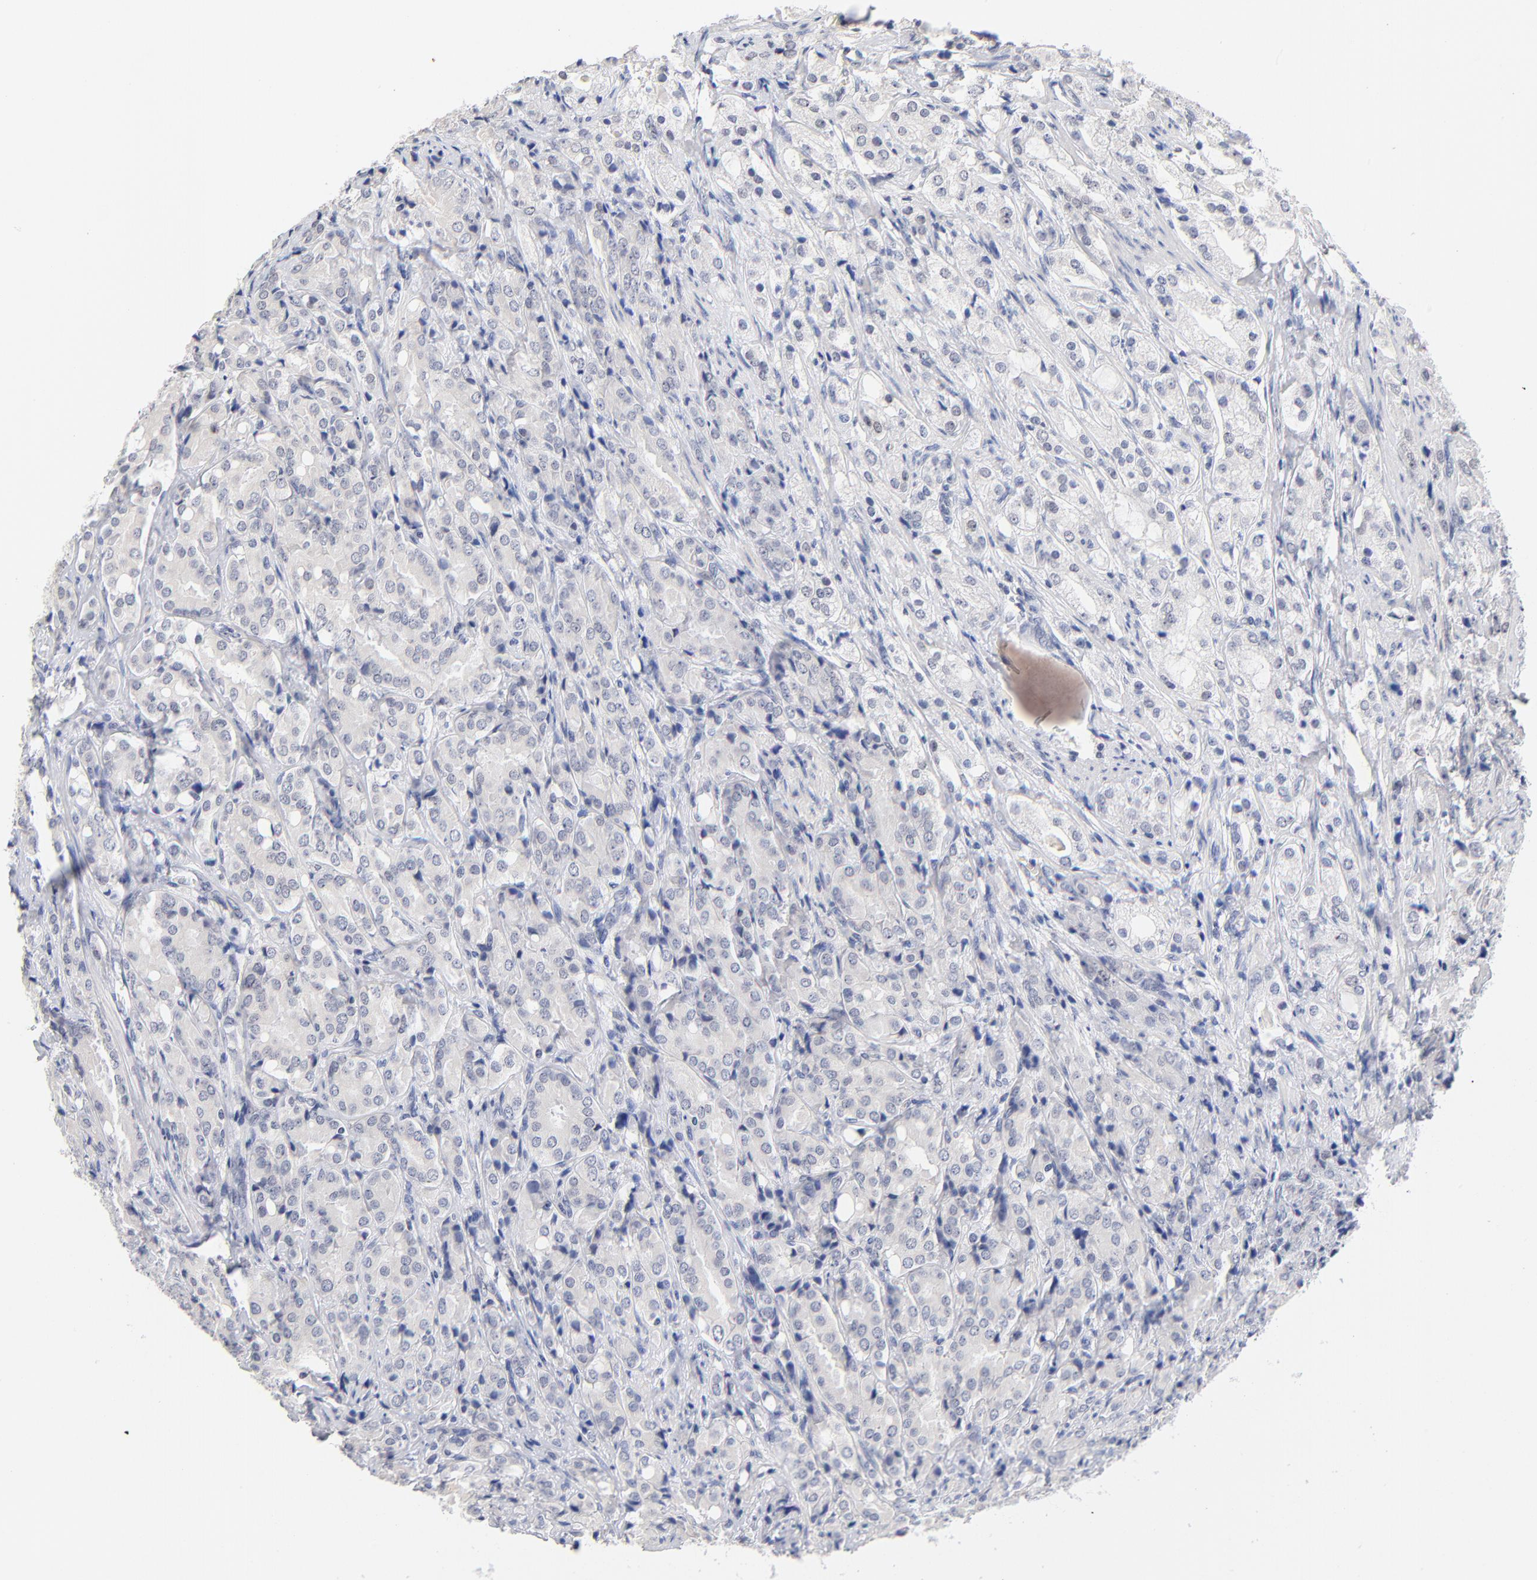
{"staining": {"intensity": "negative", "quantity": "none", "location": "none"}, "tissue": "prostate cancer", "cell_type": "Tumor cells", "image_type": "cancer", "snomed": [{"axis": "morphology", "description": "Adenocarcinoma, High grade"}, {"axis": "topography", "description": "Prostate"}], "caption": "Micrograph shows no significant protein staining in tumor cells of adenocarcinoma (high-grade) (prostate).", "gene": "ORC2", "patient": {"sex": "male", "age": 68}}